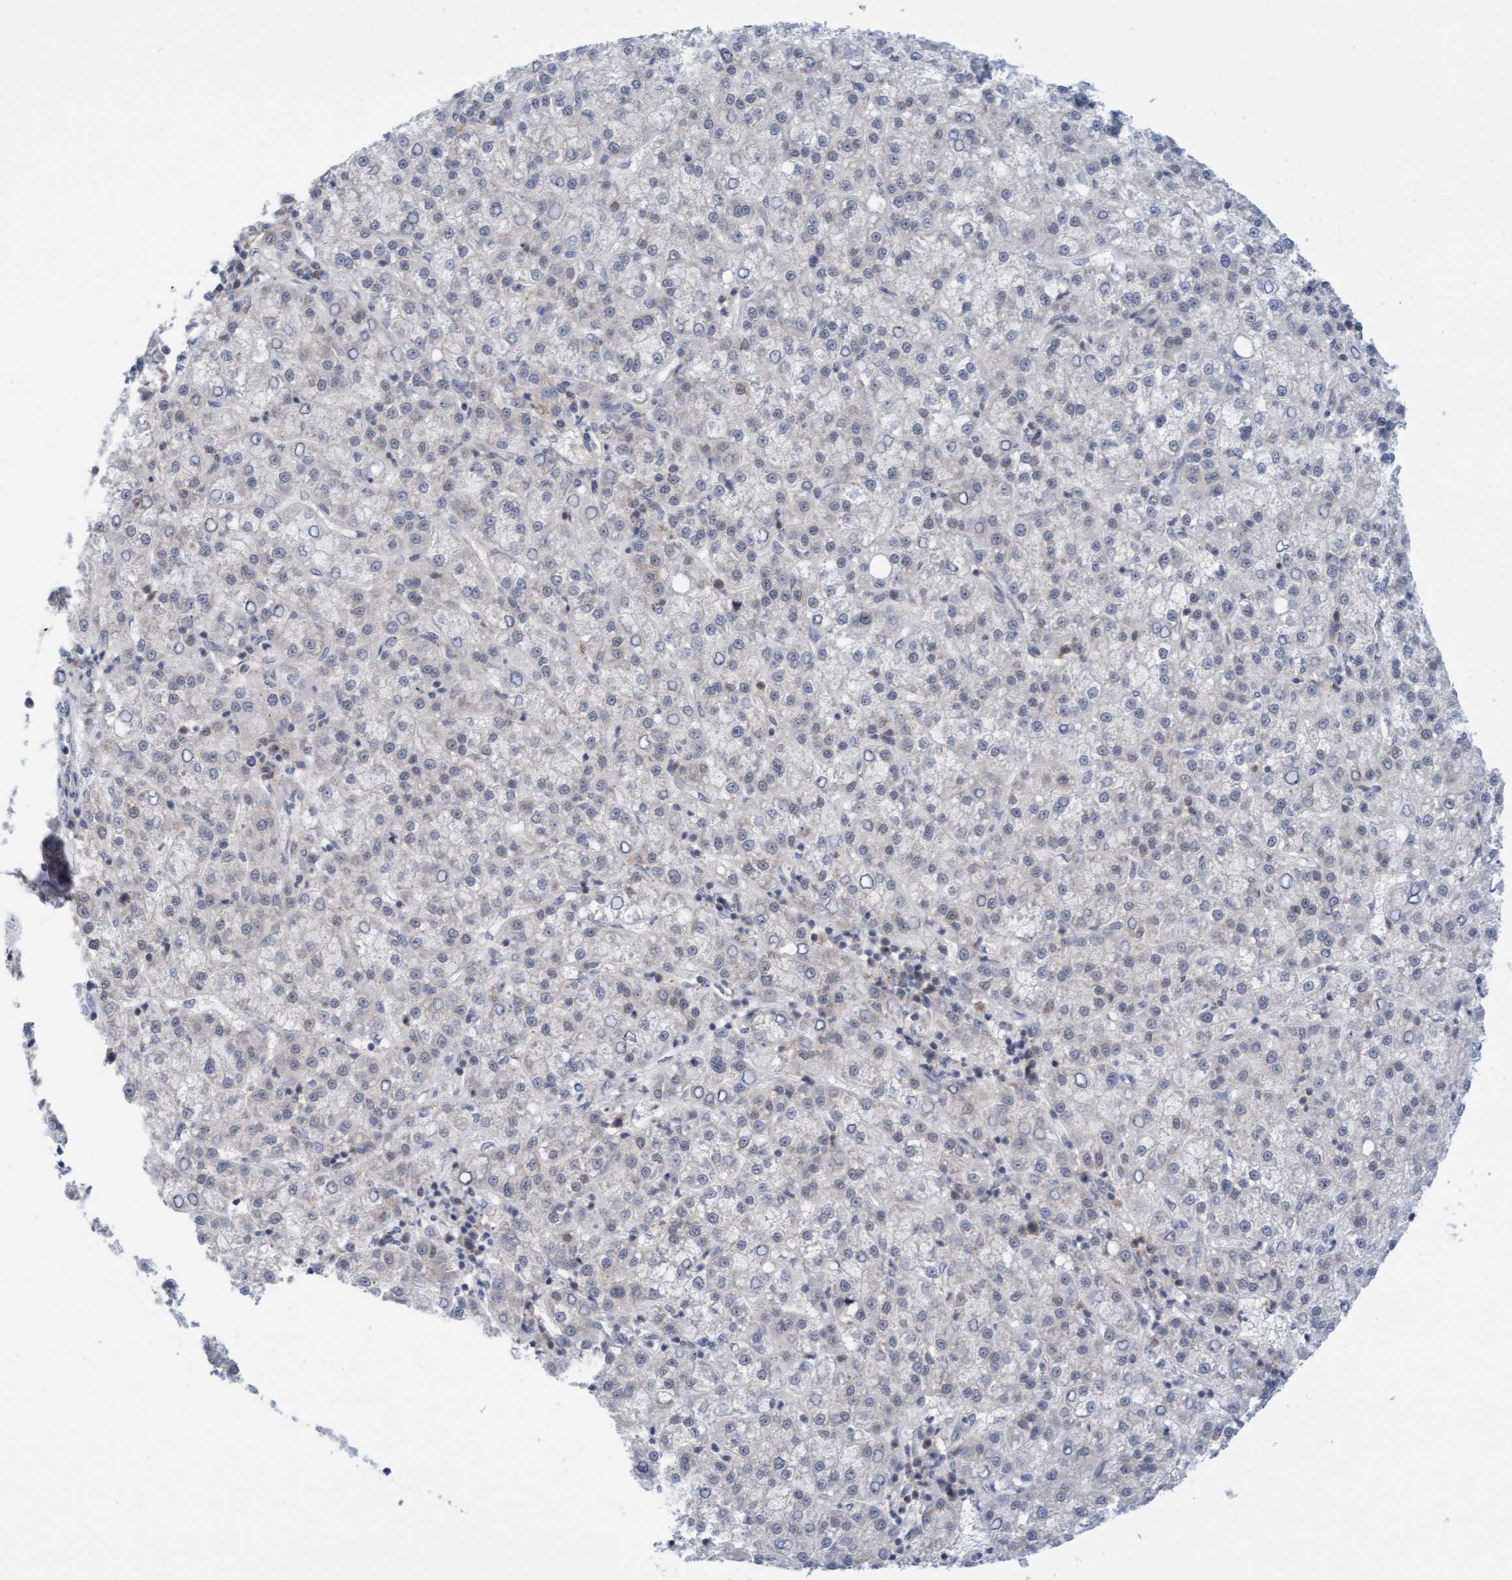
{"staining": {"intensity": "negative", "quantity": "none", "location": "none"}, "tissue": "liver cancer", "cell_type": "Tumor cells", "image_type": "cancer", "snomed": [{"axis": "morphology", "description": "Carcinoma, Hepatocellular, NOS"}, {"axis": "topography", "description": "Liver"}], "caption": "The image demonstrates no significant staining in tumor cells of liver cancer (hepatocellular carcinoma).", "gene": "AMZ2", "patient": {"sex": "female", "age": 58}}